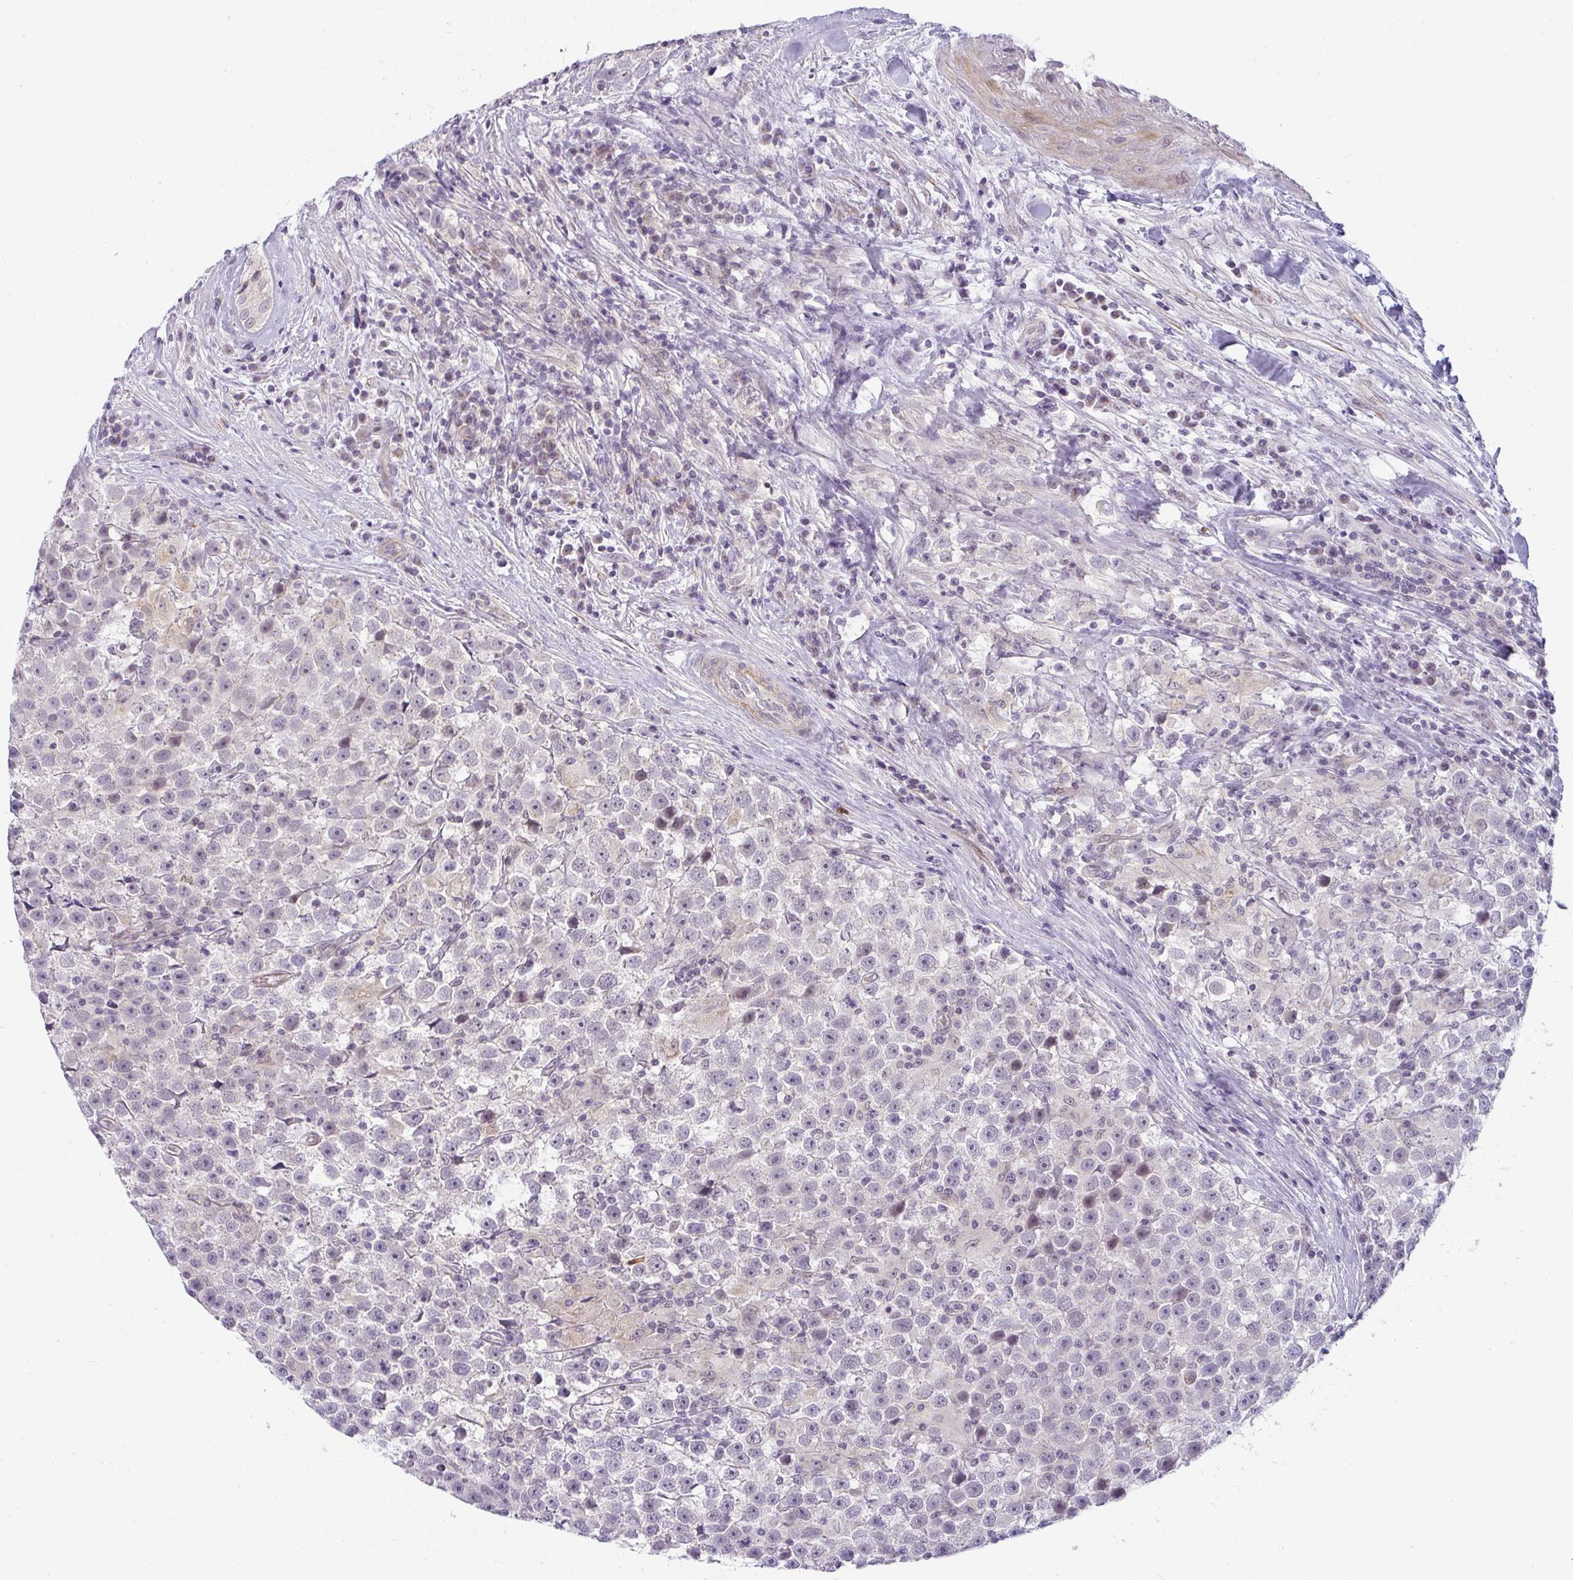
{"staining": {"intensity": "negative", "quantity": "none", "location": "none"}, "tissue": "testis cancer", "cell_type": "Tumor cells", "image_type": "cancer", "snomed": [{"axis": "morphology", "description": "Seminoma, NOS"}, {"axis": "topography", "description": "Testis"}], "caption": "This is an immunohistochemistry image of human seminoma (testis). There is no staining in tumor cells.", "gene": "DZIP1", "patient": {"sex": "male", "age": 31}}